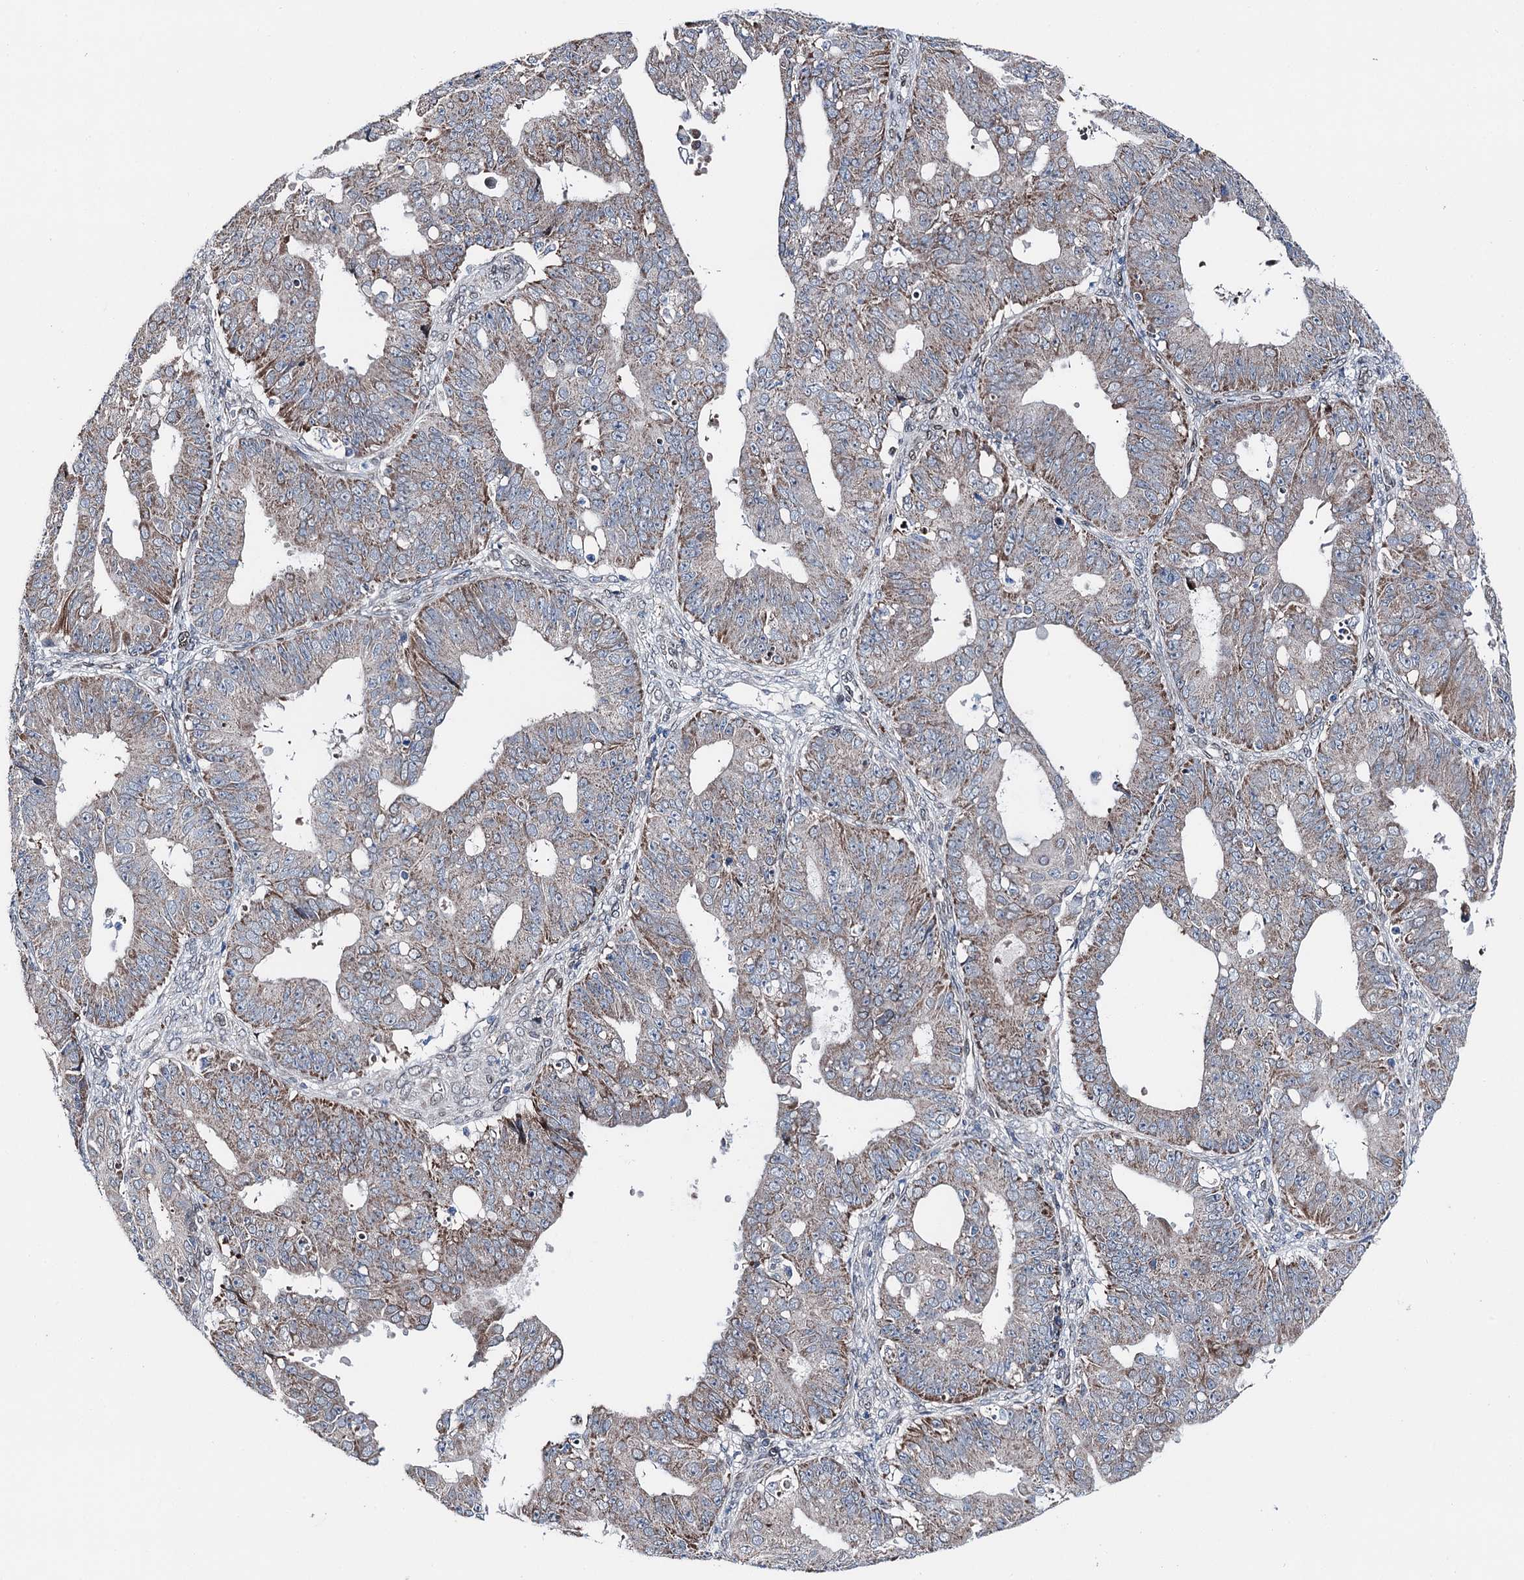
{"staining": {"intensity": "weak", "quantity": ">75%", "location": "cytoplasmic/membranous"}, "tissue": "ovarian cancer", "cell_type": "Tumor cells", "image_type": "cancer", "snomed": [{"axis": "morphology", "description": "Carcinoma, endometroid"}, {"axis": "topography", "description": "Appendix"}, {"axis": "topography", "description": "Ovary"}], "caption": "An immunohistochemistry (IHC) micrograph of neoplastic tissue is shown. Protein staining in brown shows weak cytoplasmic/membranous positivity in ovarian cancer (endometroid carcinoma) within tumor cells.", "gene": "MRPL14", "patient": {"sex": "female", "age": 42}}